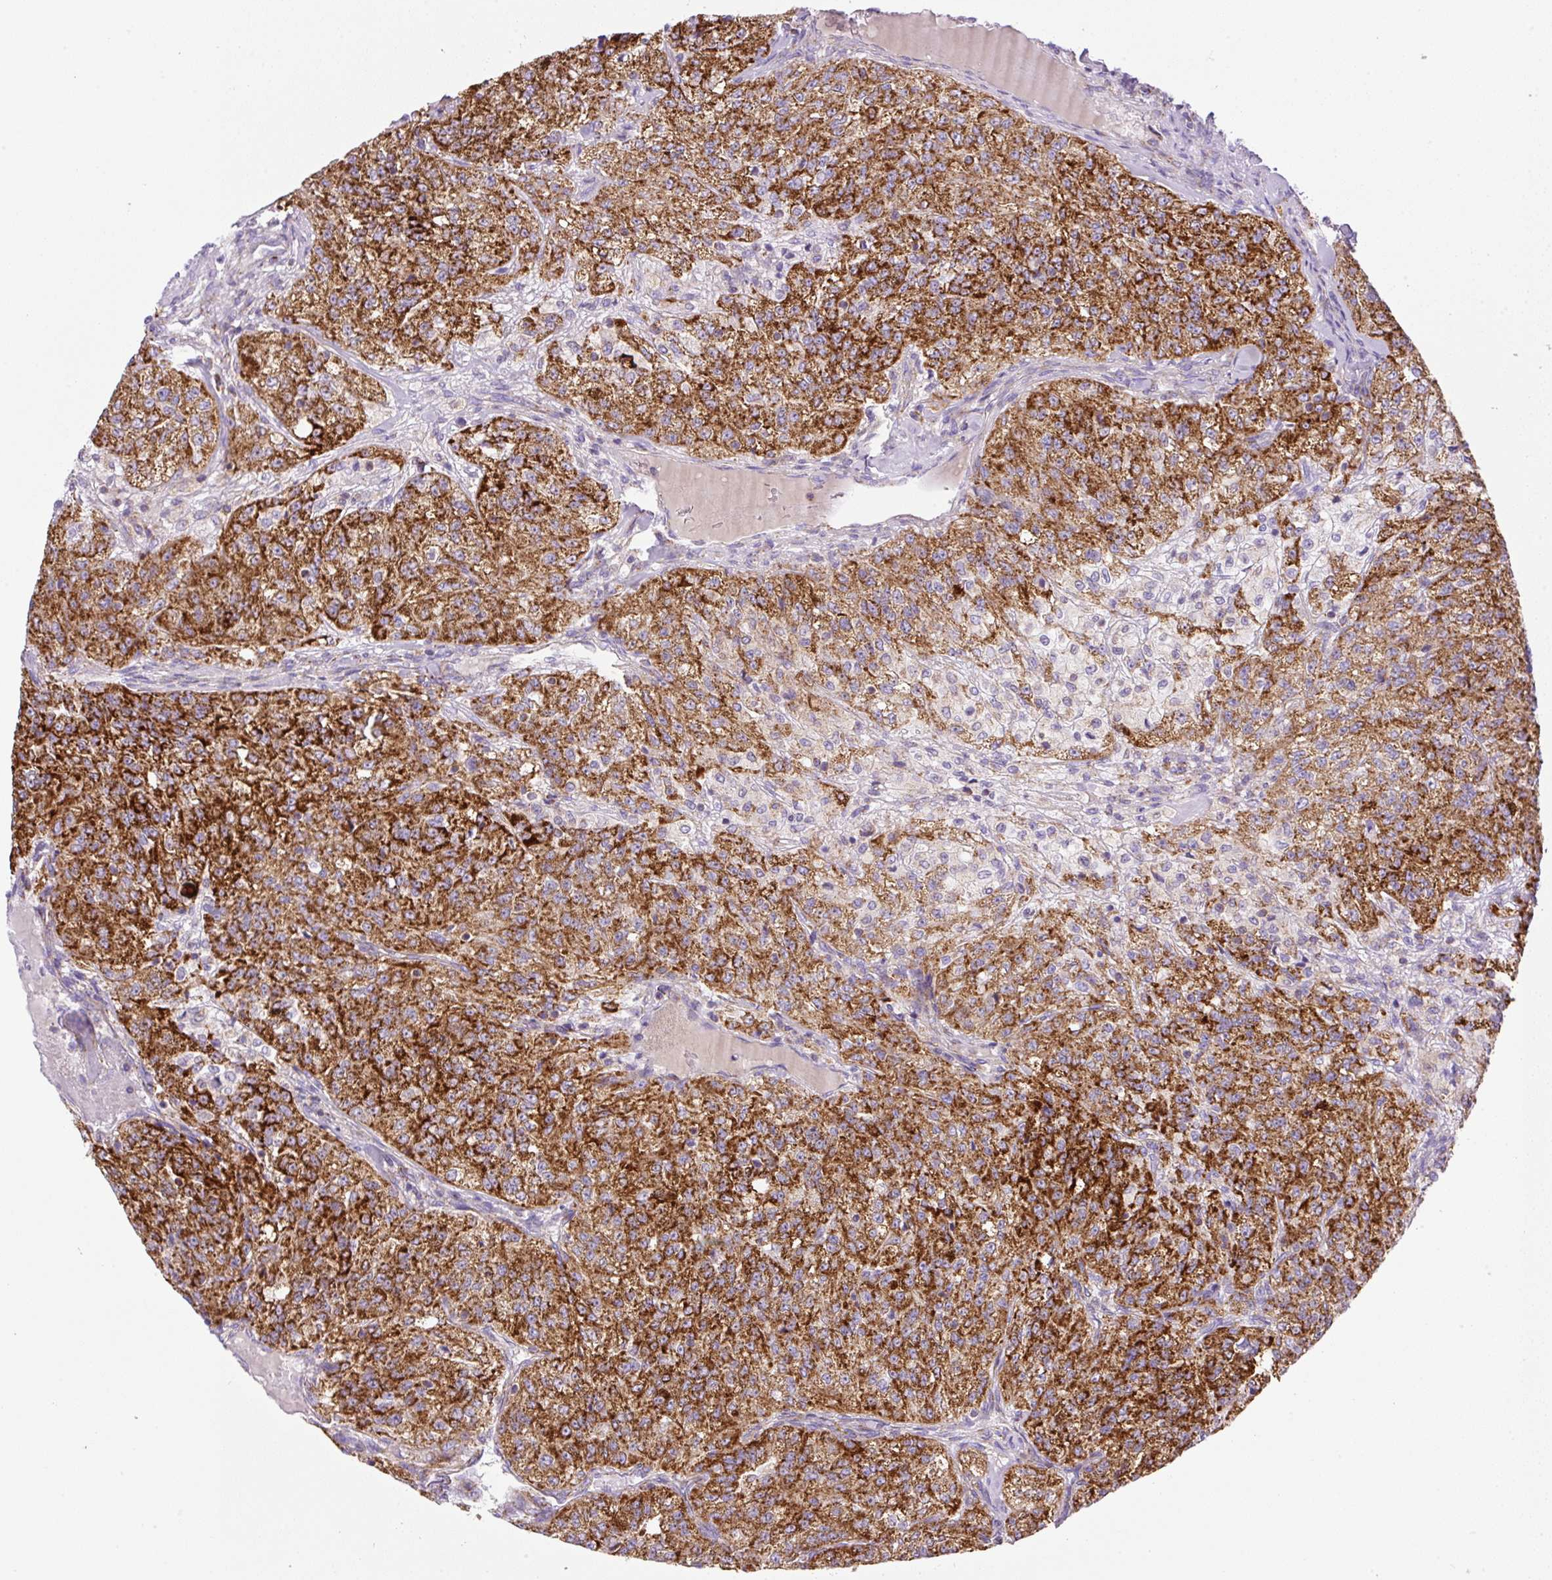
{"staining": {"intensity": "strong", "quantity": ">75%", "location": "cytoplasmic/membranous"}, "tissue": "renal cancer", "cell_type": "Tumor cells", "image_type": "cancer", "snomed": [{"axis": "morphology", "description": "Adenocarcinoma, NOS"}, {"axis": "topography", "description": "Kidney"}], "caption": "Protein analysis of renal cancer (adenocarcinoma) tissue displays strong cytoplasmic/membranous positivity in about >75% of tumor cells. Using DAB (brown) and hematoxylin (blue) stains, captured at high magnification using brightfield microscopy.", "gene": "NF1", "patient": {"sex": "female", "age": 63}}